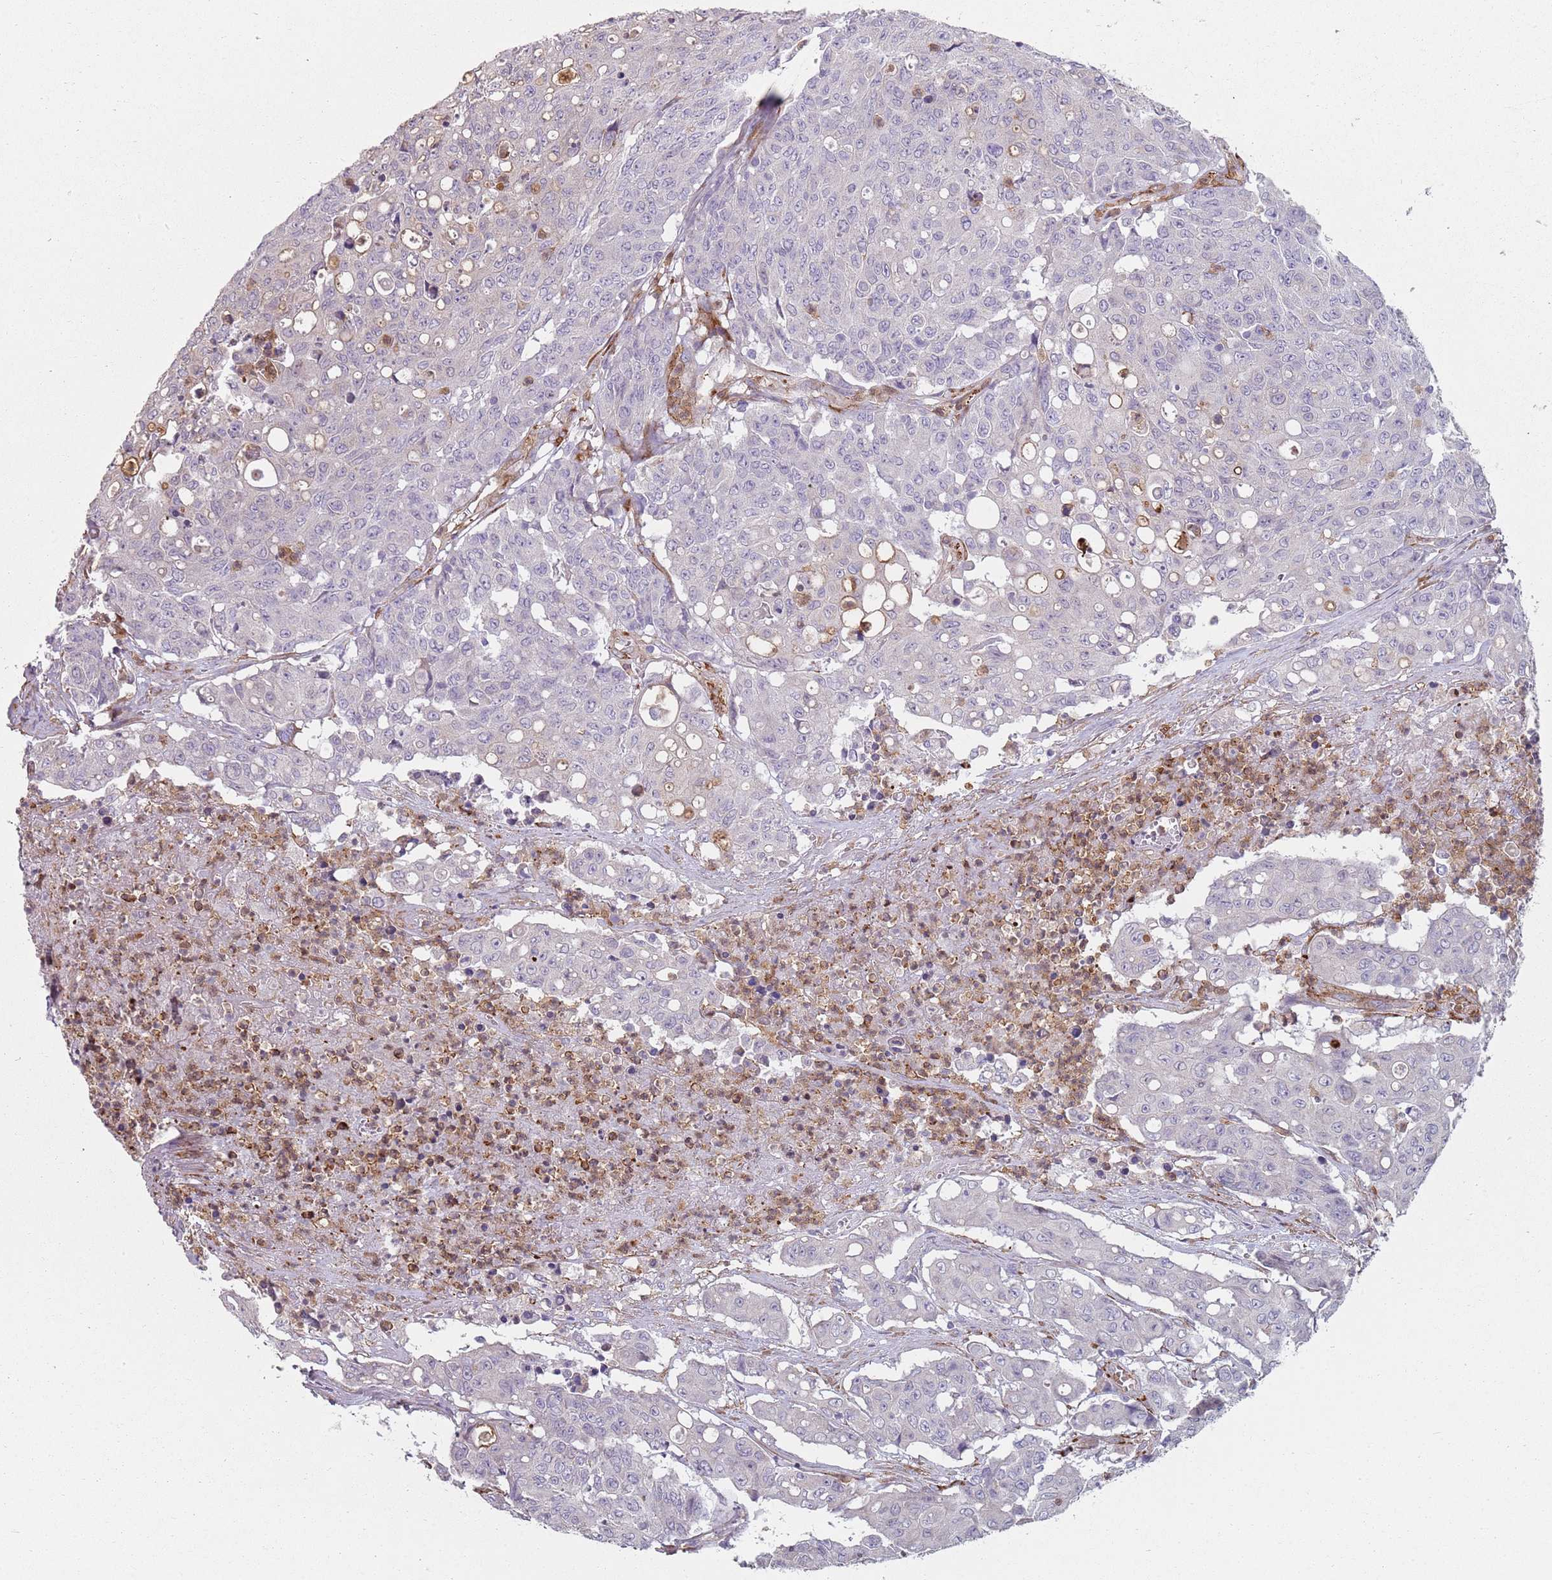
{"staining": {"intensity": "negative", "quantity": "none", "location": "none"}, "tissue": "colorectal cancer", "cell_type": "Tumor cells", "image_type": "cancer", "snomed": [{"axis": "morphology", "description": "Adenocarcinoma, NOS"}, {"axis": "topography", "description": "Colon"}], "caption": "Immunohistochemistry (IHC) of colorectal adenocarcinoma shows no staining in tumor cells.", "gene": "PHLPP2", "patient": {"sex": "male", "age": 51}}